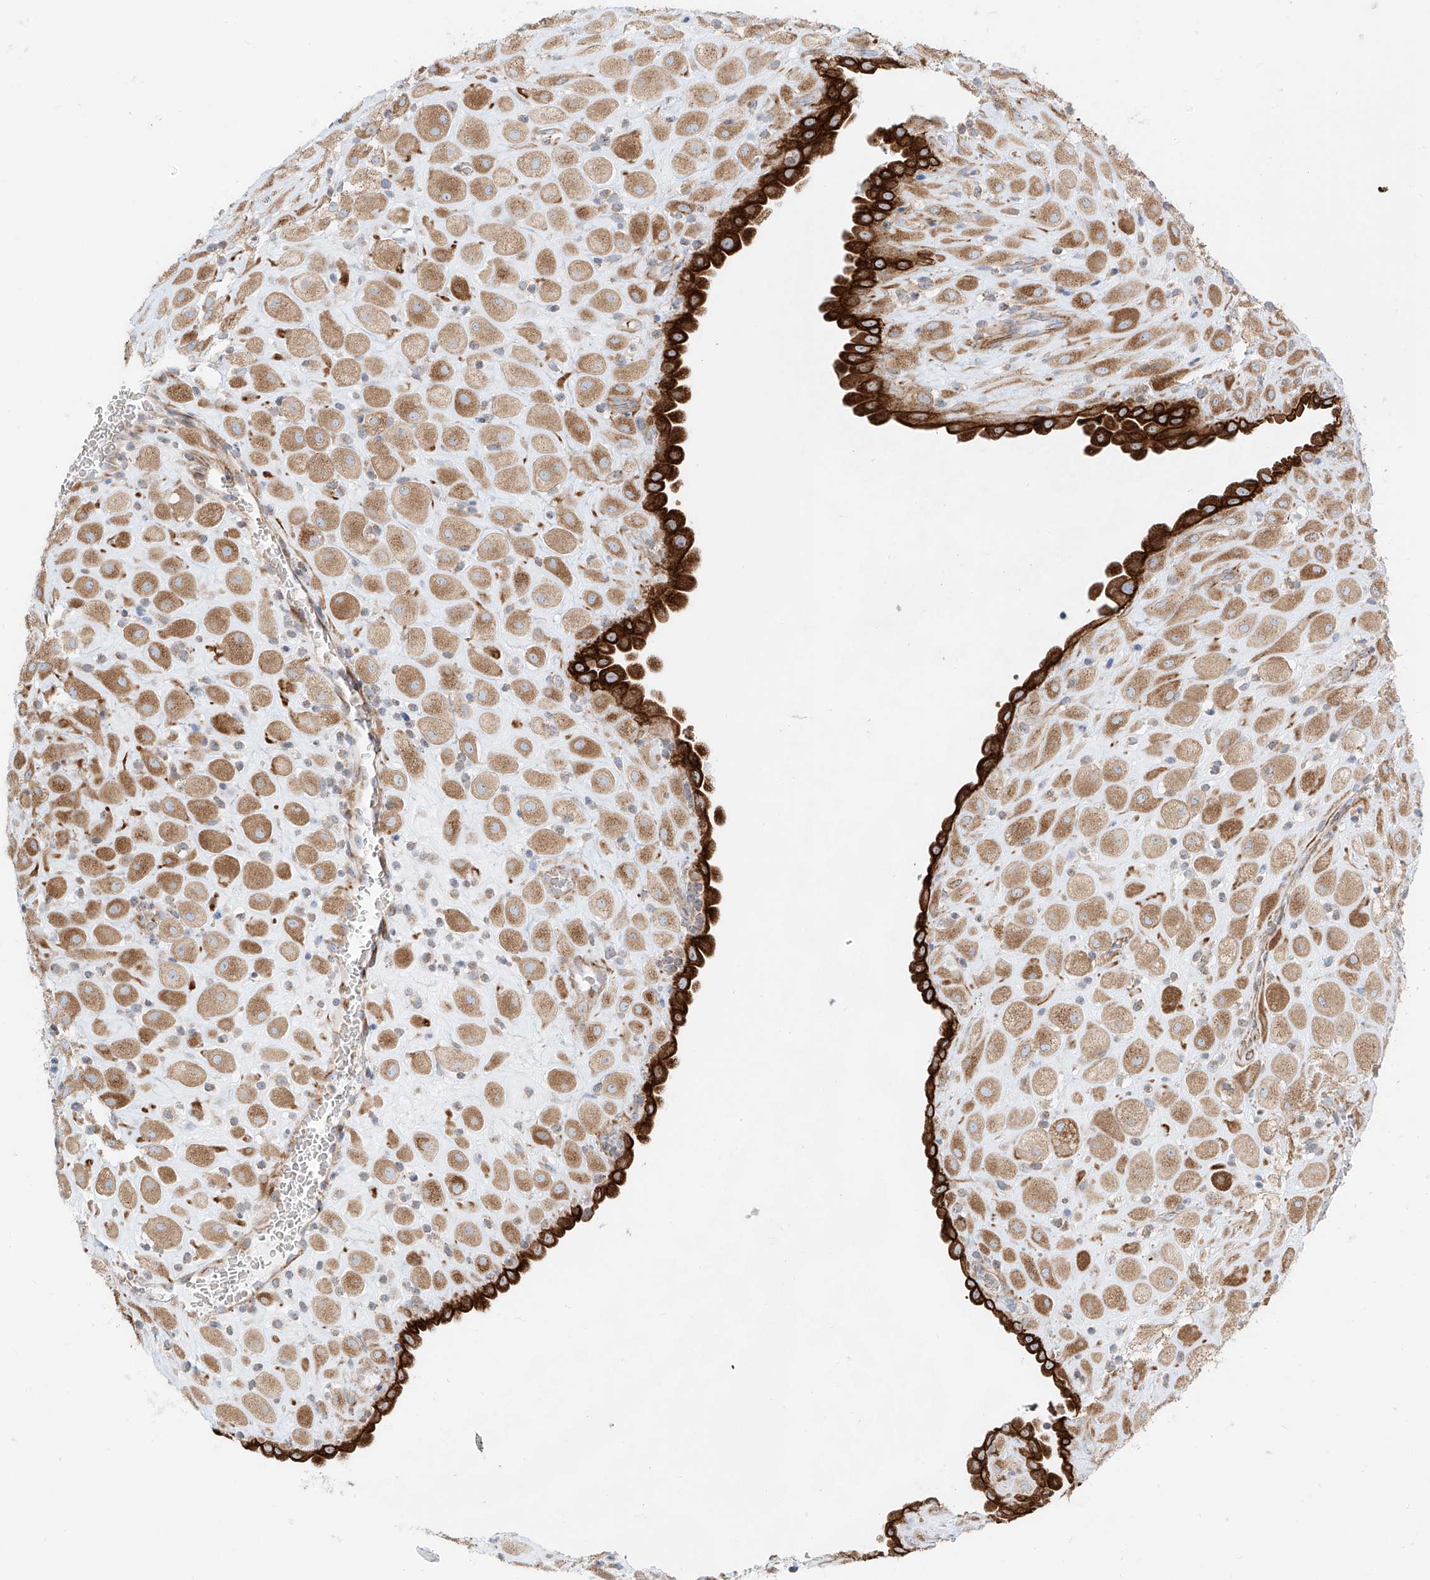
{"staining": {"intensity": "strong", "quantity": ">75%", "location": "cytoplasmic/membranous"}, "tissue": "placenta", "cell_type": "Decidual cells", "image_type": "normal", "snomed": [{"axis": "morphology", "description": "Normal tissue, NOS"}, {"axis": "topography", "description": "Placenta"}], "caption": "Approximately >75% of decidual cells in benign human placenta demonstrate strong cytoplasmic/membranous protein positivity as visualized by brown immunohistochemical staining.", "gene": "EIPR1", "patient": {"sex": "female", "age": 35}}